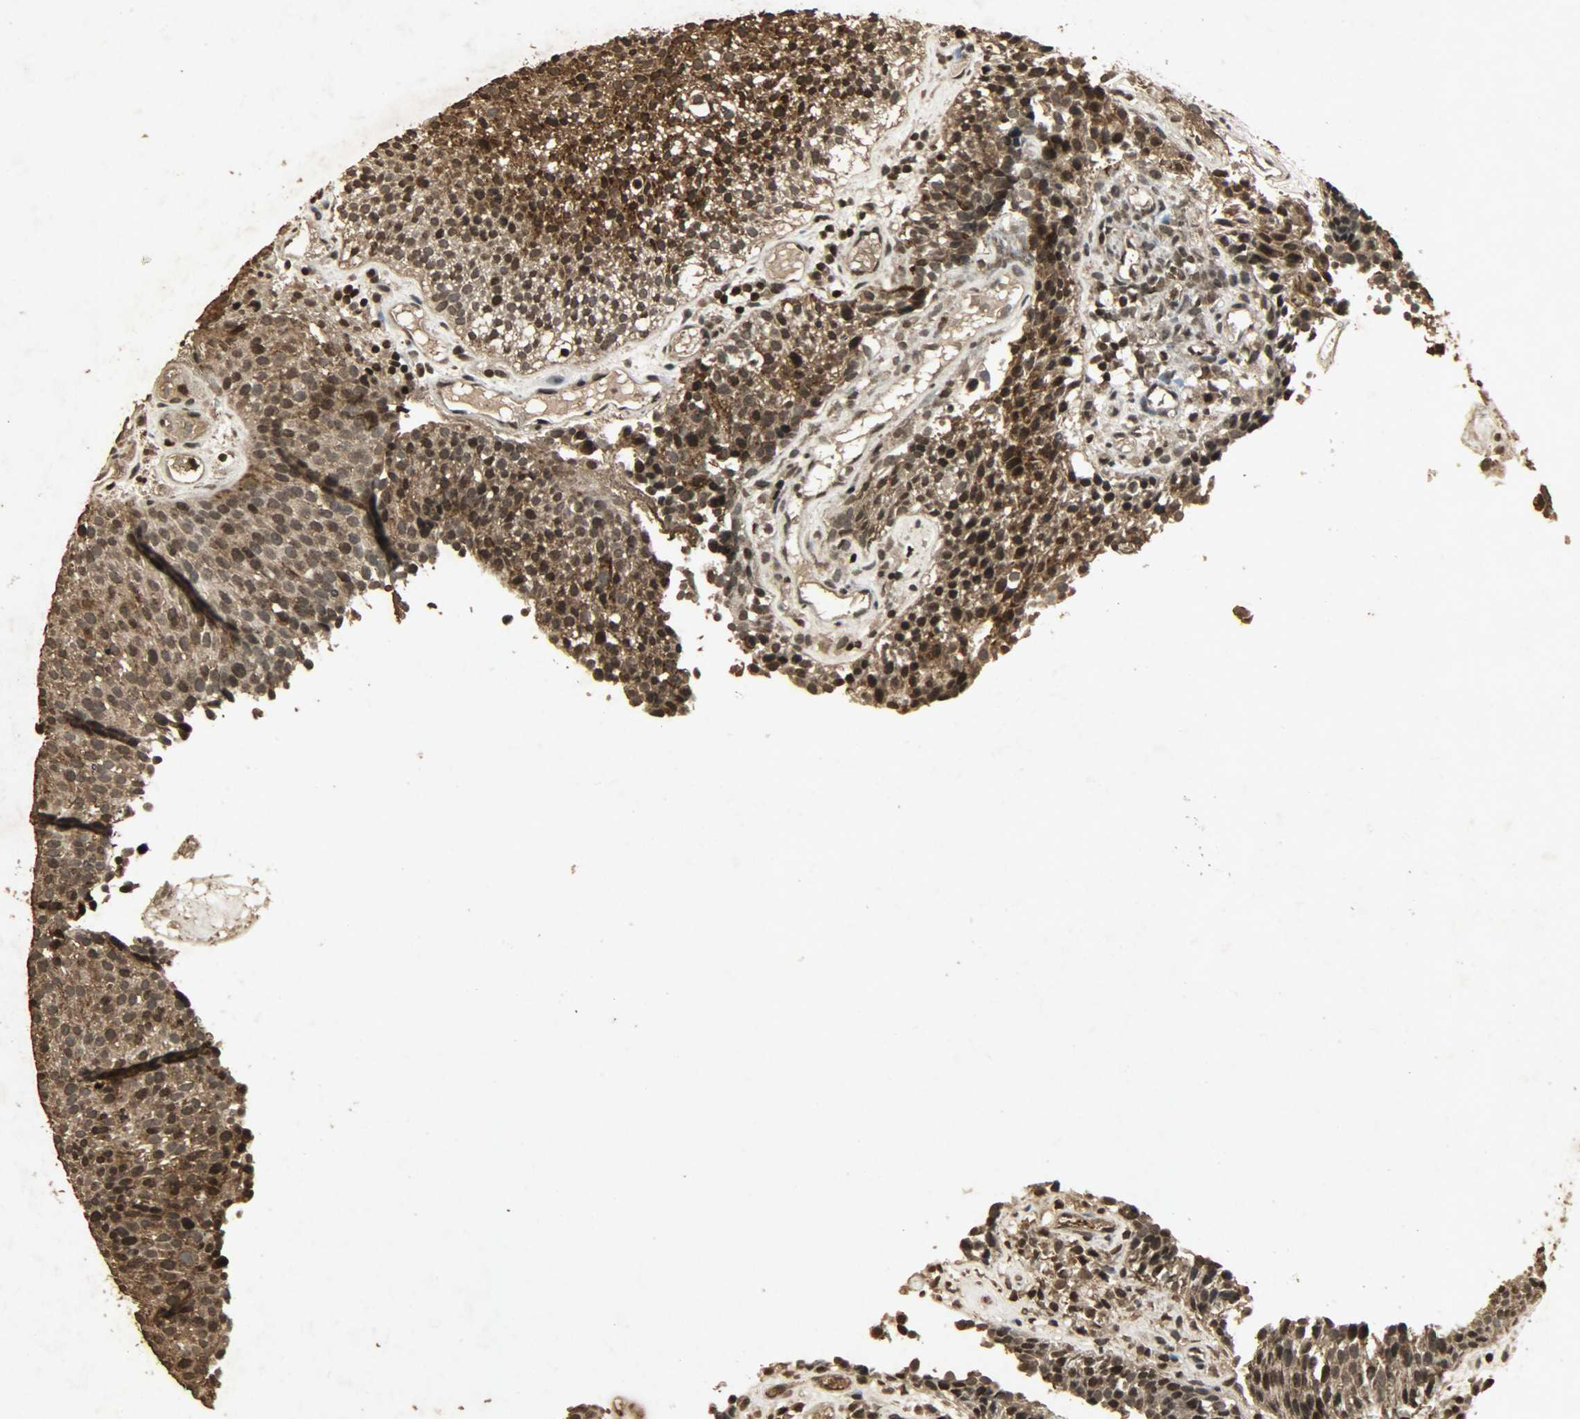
{"staining": {"intensity": "strong", "quantity": ">75%", "location": "cytoplasmic/membranous,nuclear"}, "tissue": "urothelial cancer", "cell_type": "Tumor cells", "image_type": "cancer", "snomed": [{"axis": "morphology", "description": "Urothelial carcinoma, Low grade"}, {"axis": "topography", "description": "Urinary bladder"}], "caption": "High-magnification brightfield microscopy of urothelial cancer stained with DAB (3,3'-diaminobenzidine) (brown) and counterstained with hematoxylin (blue). tumor cells exhibit strong cytoplasmic/membranous and nuclear staining is identified in about>75% of cells.", "gene": "PPP3R1", "patient": {"sex": "male", "age": 85}}